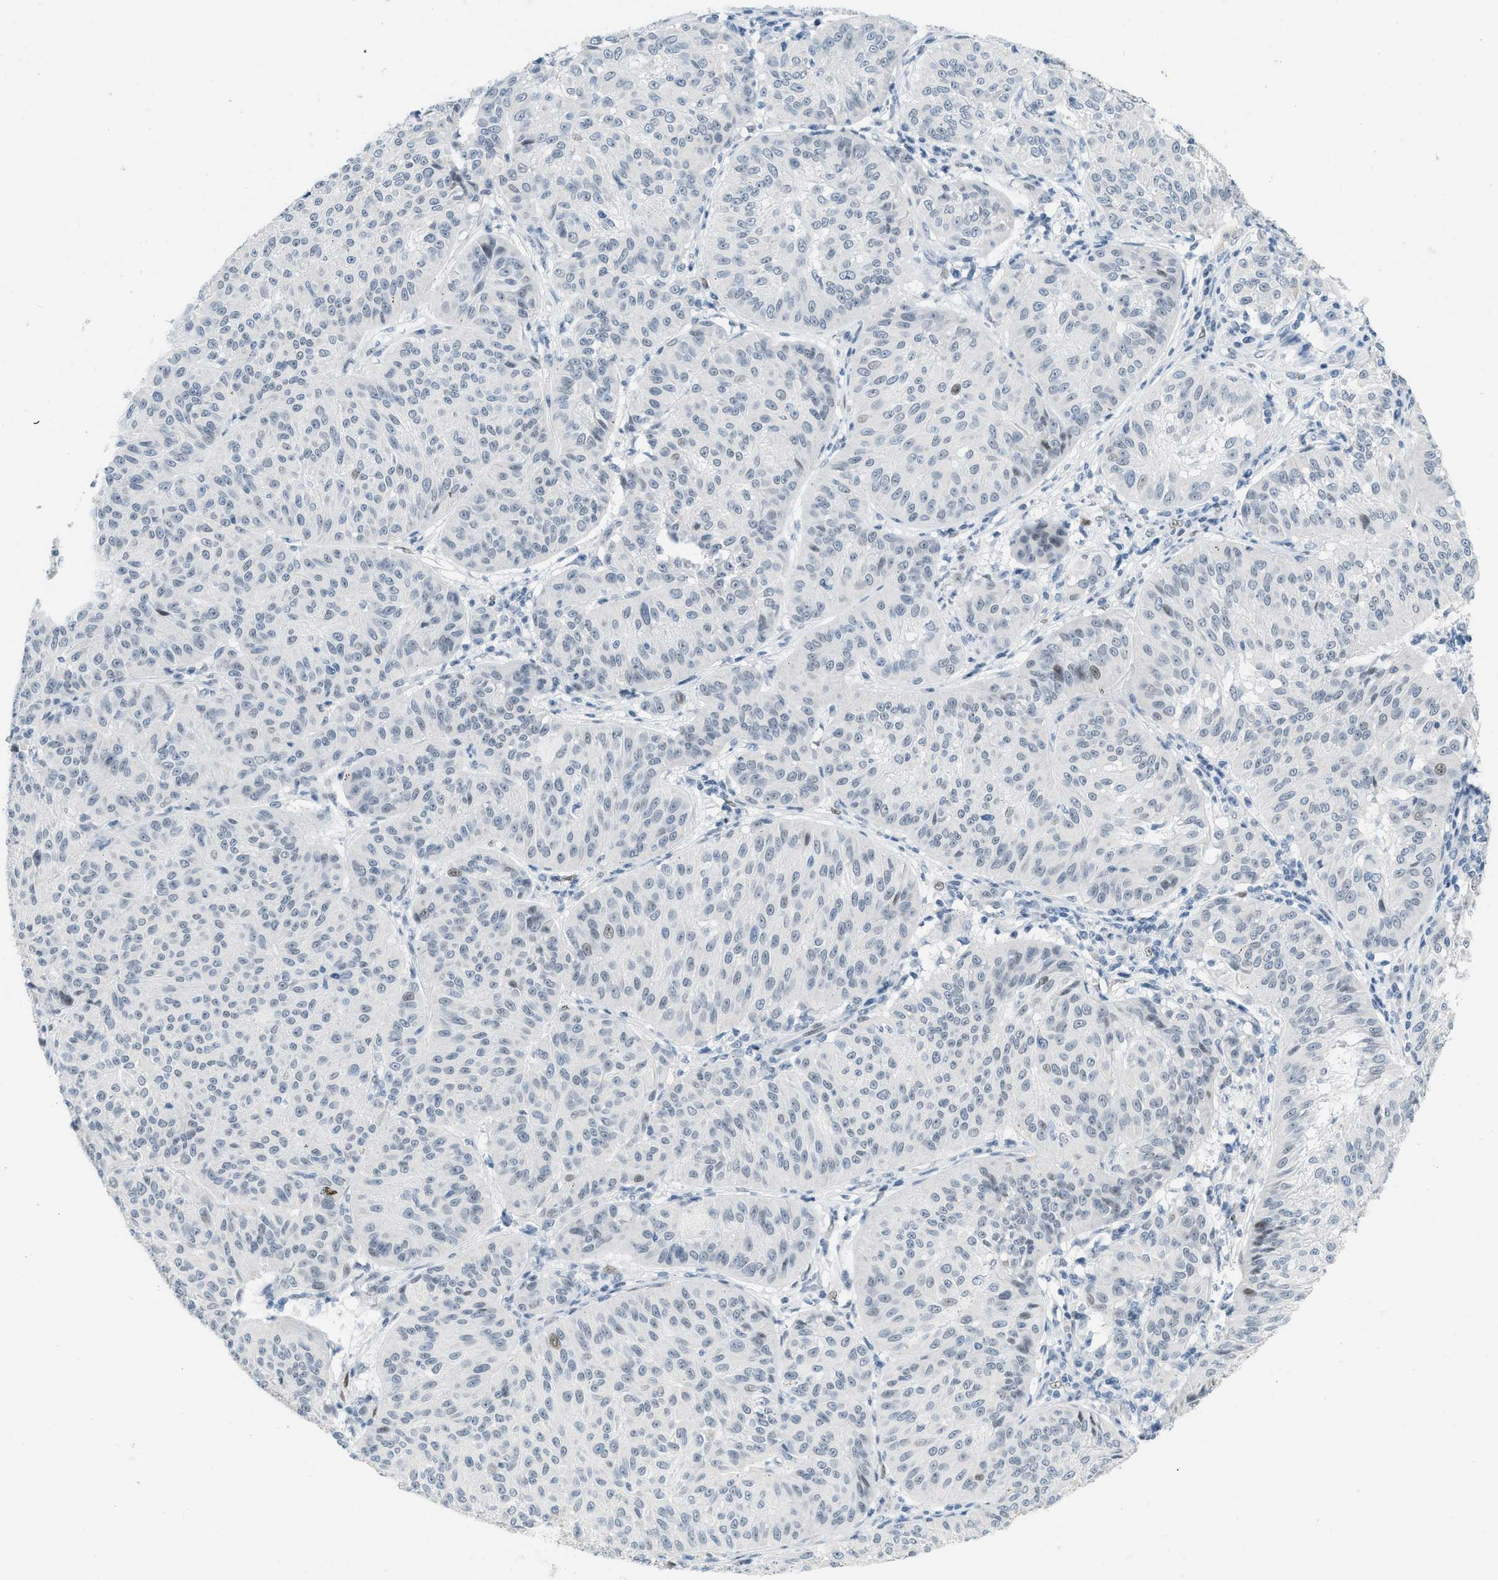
{"staining": {"intensity": "weak", "quantity": "<25%", "location": "nuclear"}, "tissue": "melanoma", "cell_type": "Tumor cells", "image_type": "cancer", "snomed": [{"axis": "morphology", "description": "Malignant melanoma, NOS"}, {"axis": "topography", "description": "Skin"}], "caption": "Immunohistochemistry (IHC) photomicrograph of malignant melanoma stained for a protein (brown), which shows no positivity in tumor cells.", "gene": "PBX1", "patient": {"sex": "female", "age": 72}}